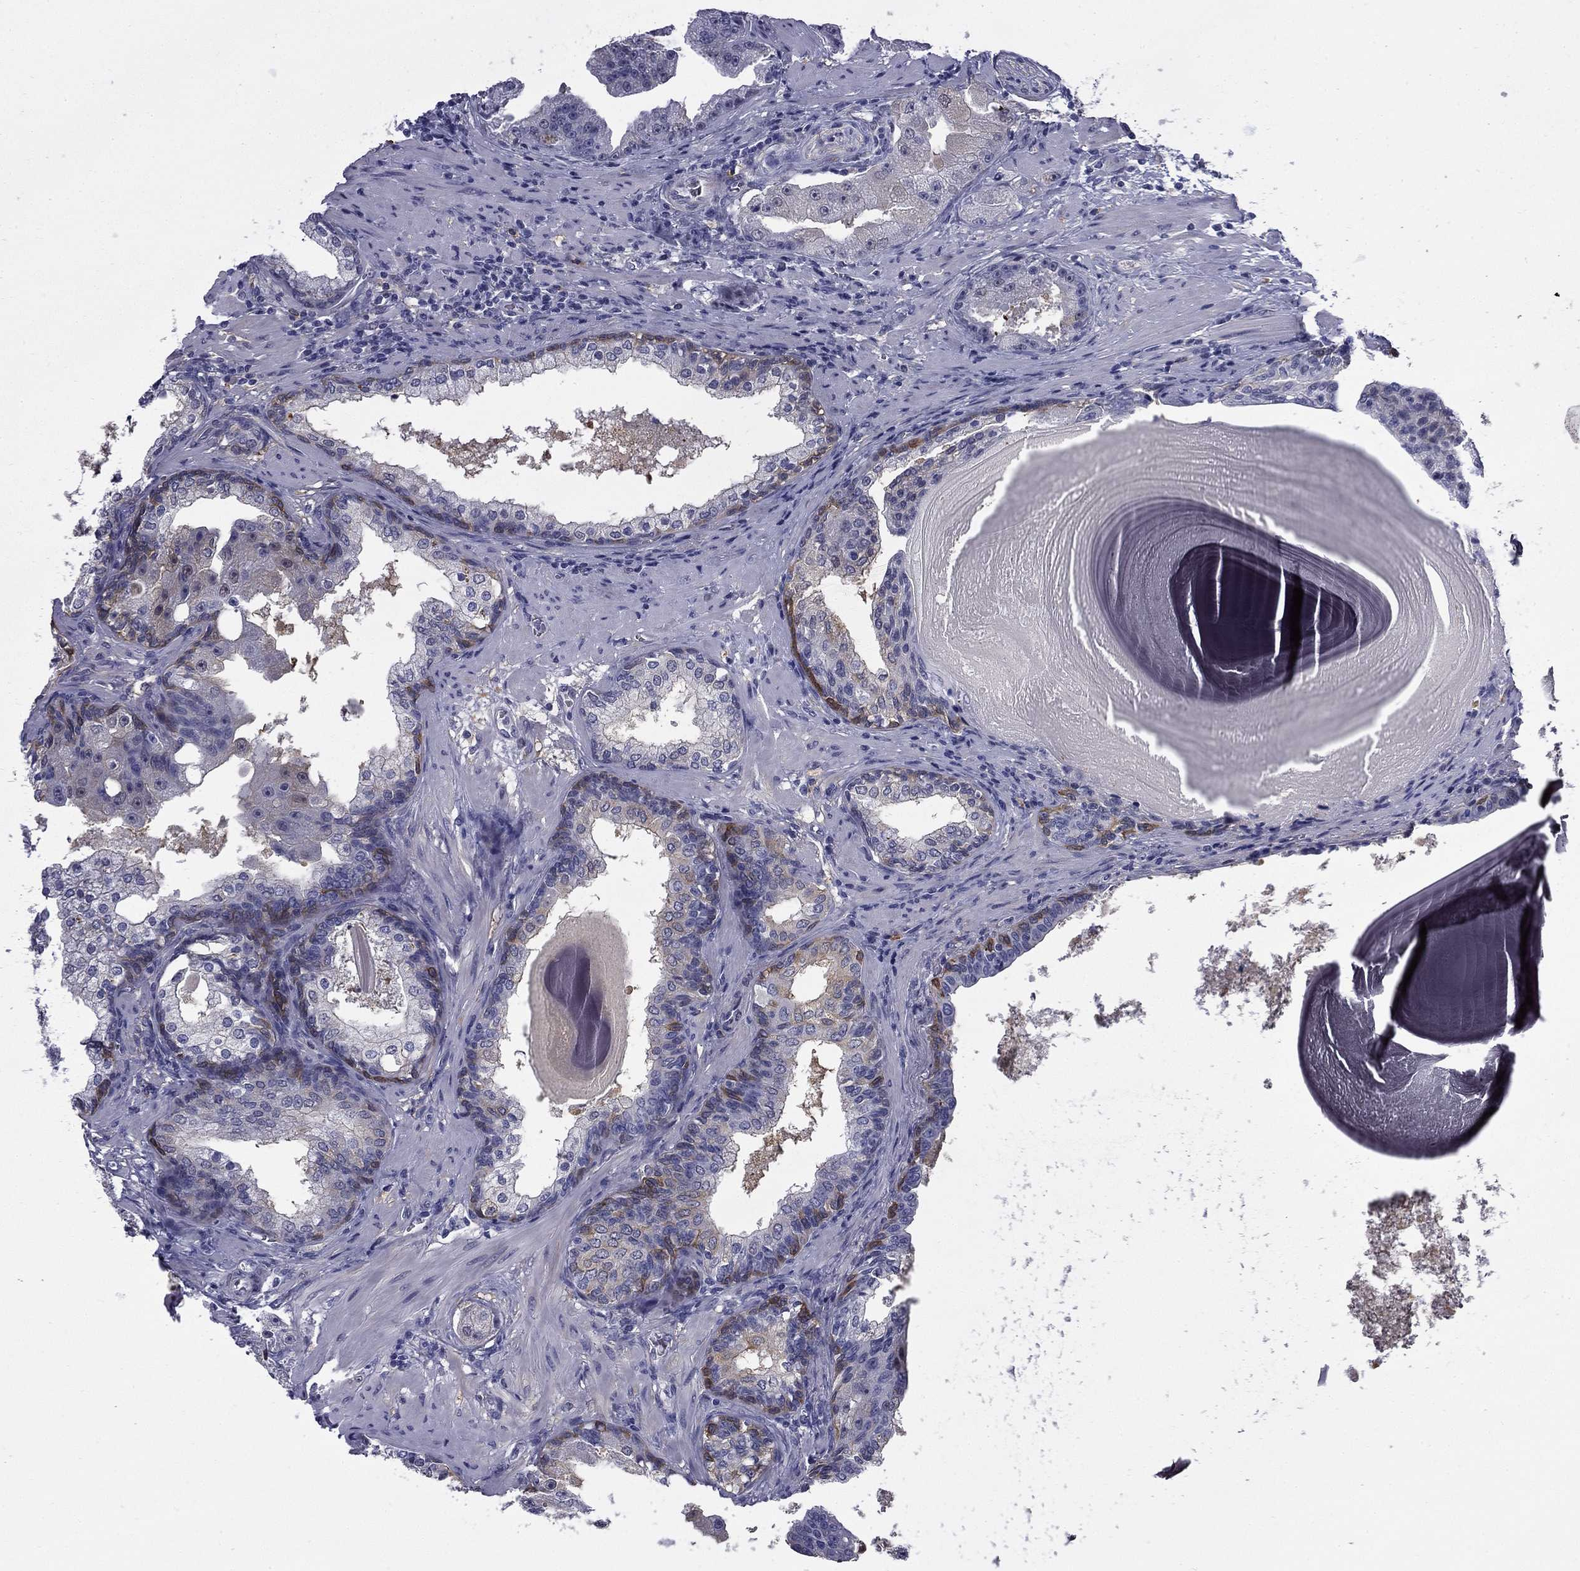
{"staining": {"intensity": "negative", "quantity": "none", "location": "none"}, "tissue": "prostate cancer", "cell_type": "Tumor cells", "image_type": "cancer", "snomed": [{"axis": "morphology", "description": "Adenocarcinoma, Low grade"}, {"axis": "topography", "description": "Prostate"}], "caption": "IHC histopathology image of neoplastic tissue: human low-grade adenocarcinoma (prostate) stained with DAB displays no significant protein staining in tumor cells.", "gene": "BCL2L14", "patient": {"sex": "male", "age": 62}}